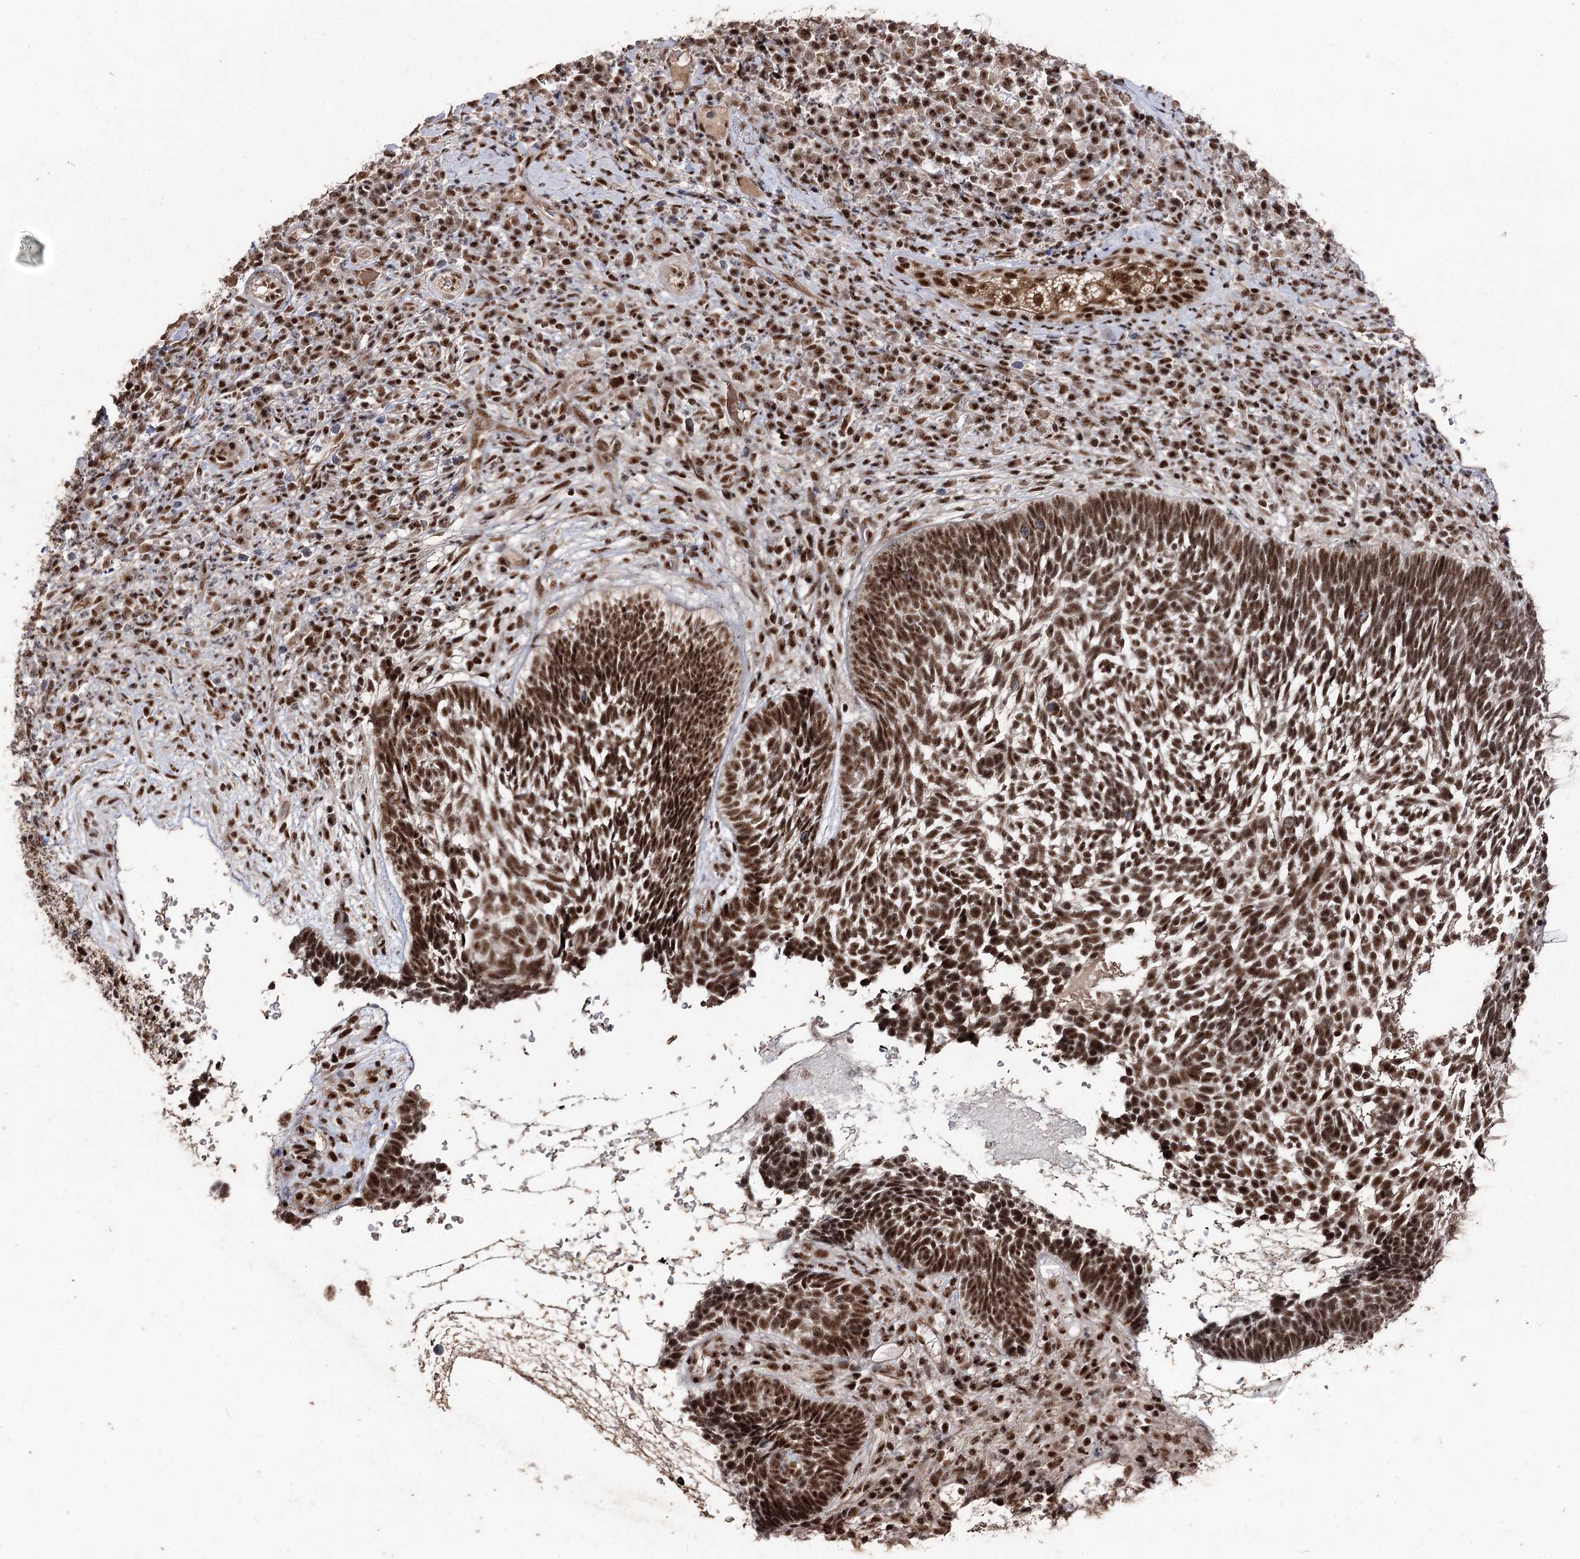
{"staining": {"intensity": "strong", "quantity": ">75%", "location": "nuclear"}, "tissue": "skin cancer", "cell_type": "Tumor cells", "image_type": "cancer", "snomed": [{"axis": "morphology", "description": "Basal cell carcinoma"}, {"axis": "topography", "description": "Skin"}], "caption": "Immunohistochemical staining of skin cancer demonstrates high levels of strong nuclear protein staining in approximately >75% of tumor cells.", "gene": "U2SURP", "patient": {"sex": "male", "age": 88}}